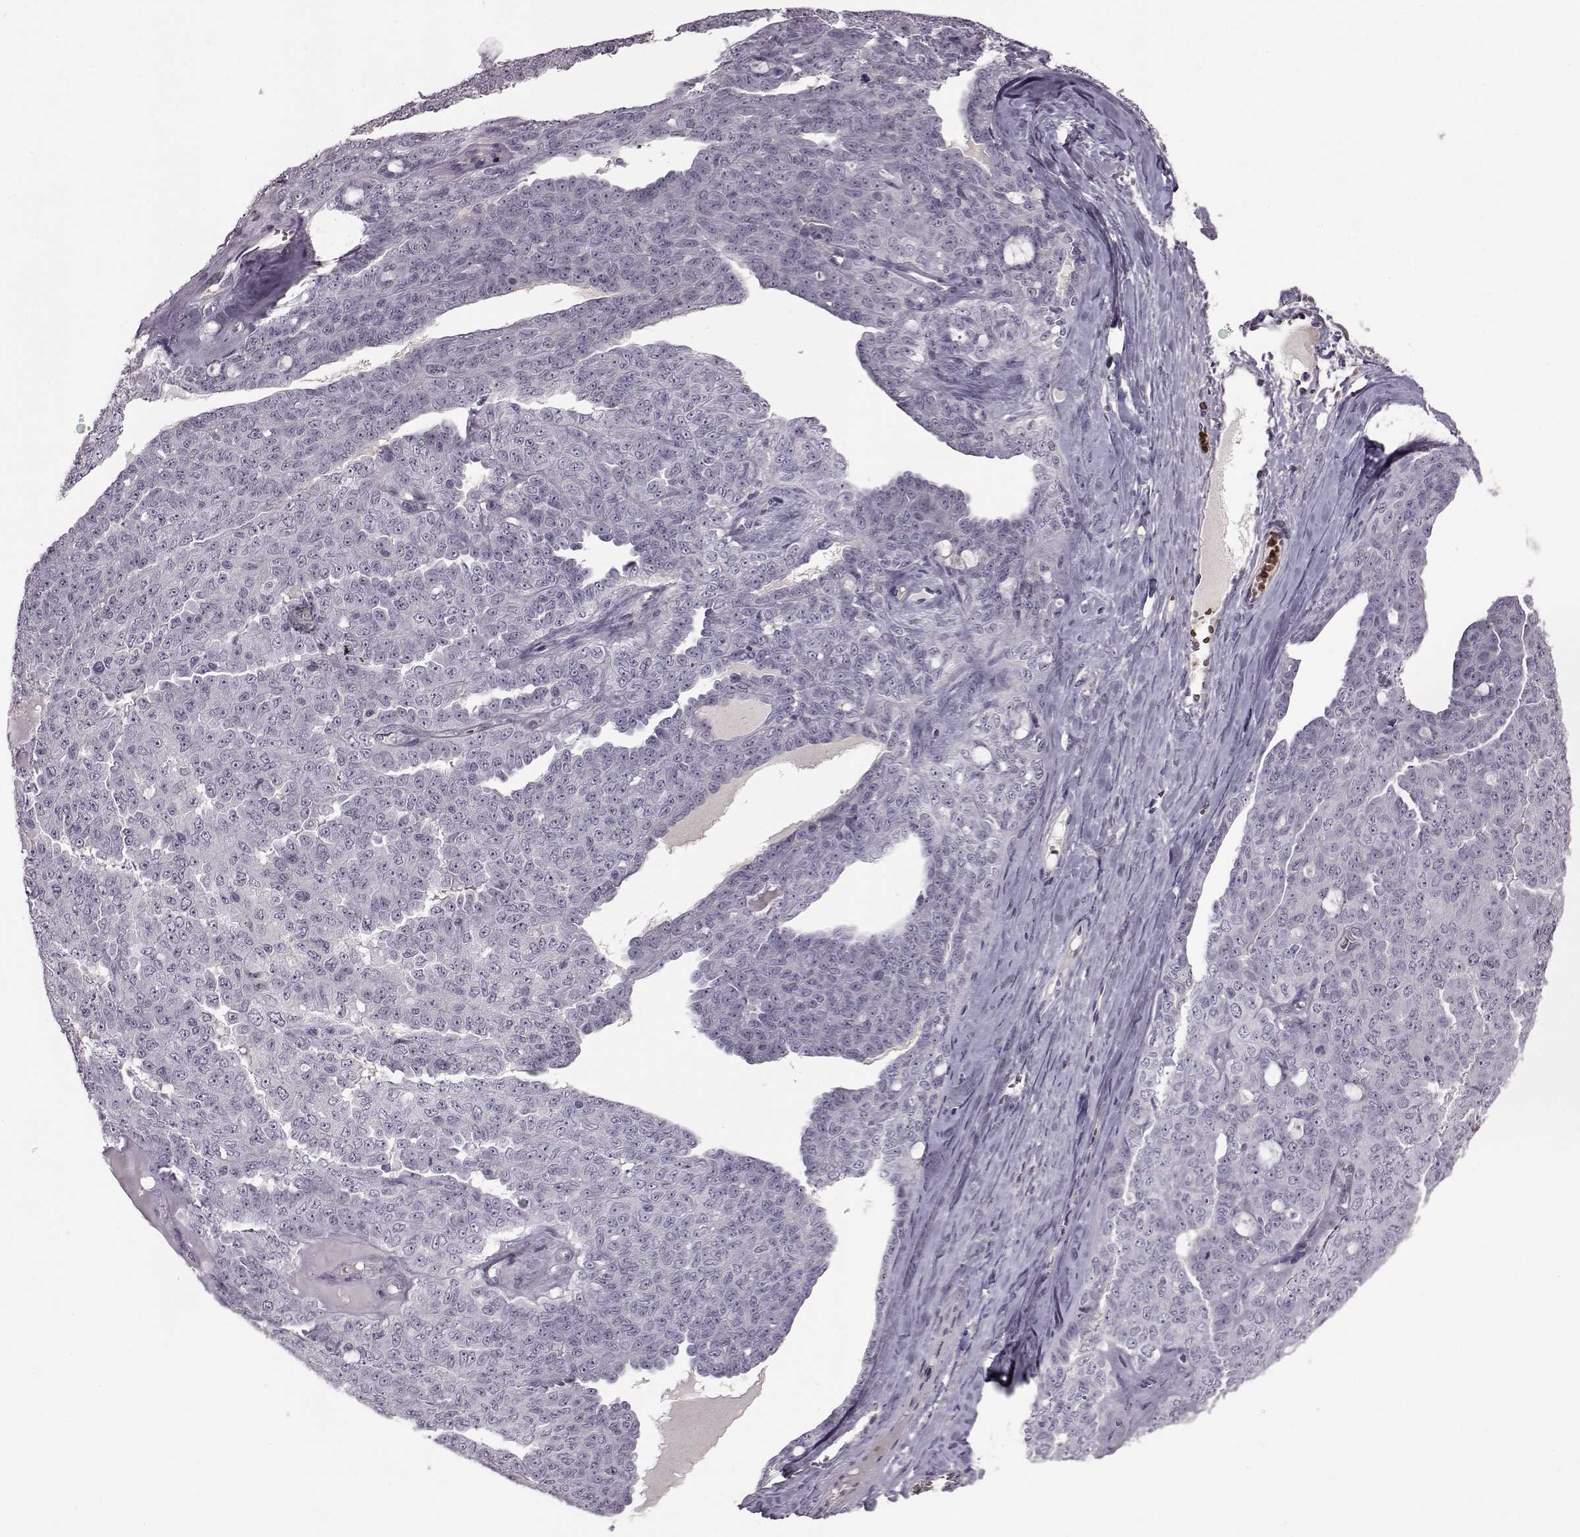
{"staining": {"intensity": "negative", "quantity": "none", "location": "none"}, "tissue": "ovarian cancer", "cell_type": "Tumor cells", "image_type": "cancer", "snomed": [{"axis": "morphology", "description": "Cystadenocarcinoma, serous, NOS"}, {"axis": "topography", "description": "Ovary"}], "caption": "The IHC micrograph has no significant positivity in tumor cells of ovarian cancer tissue.", "gene": "PROP1", "patient": {"sex": "female", "age": 71}}